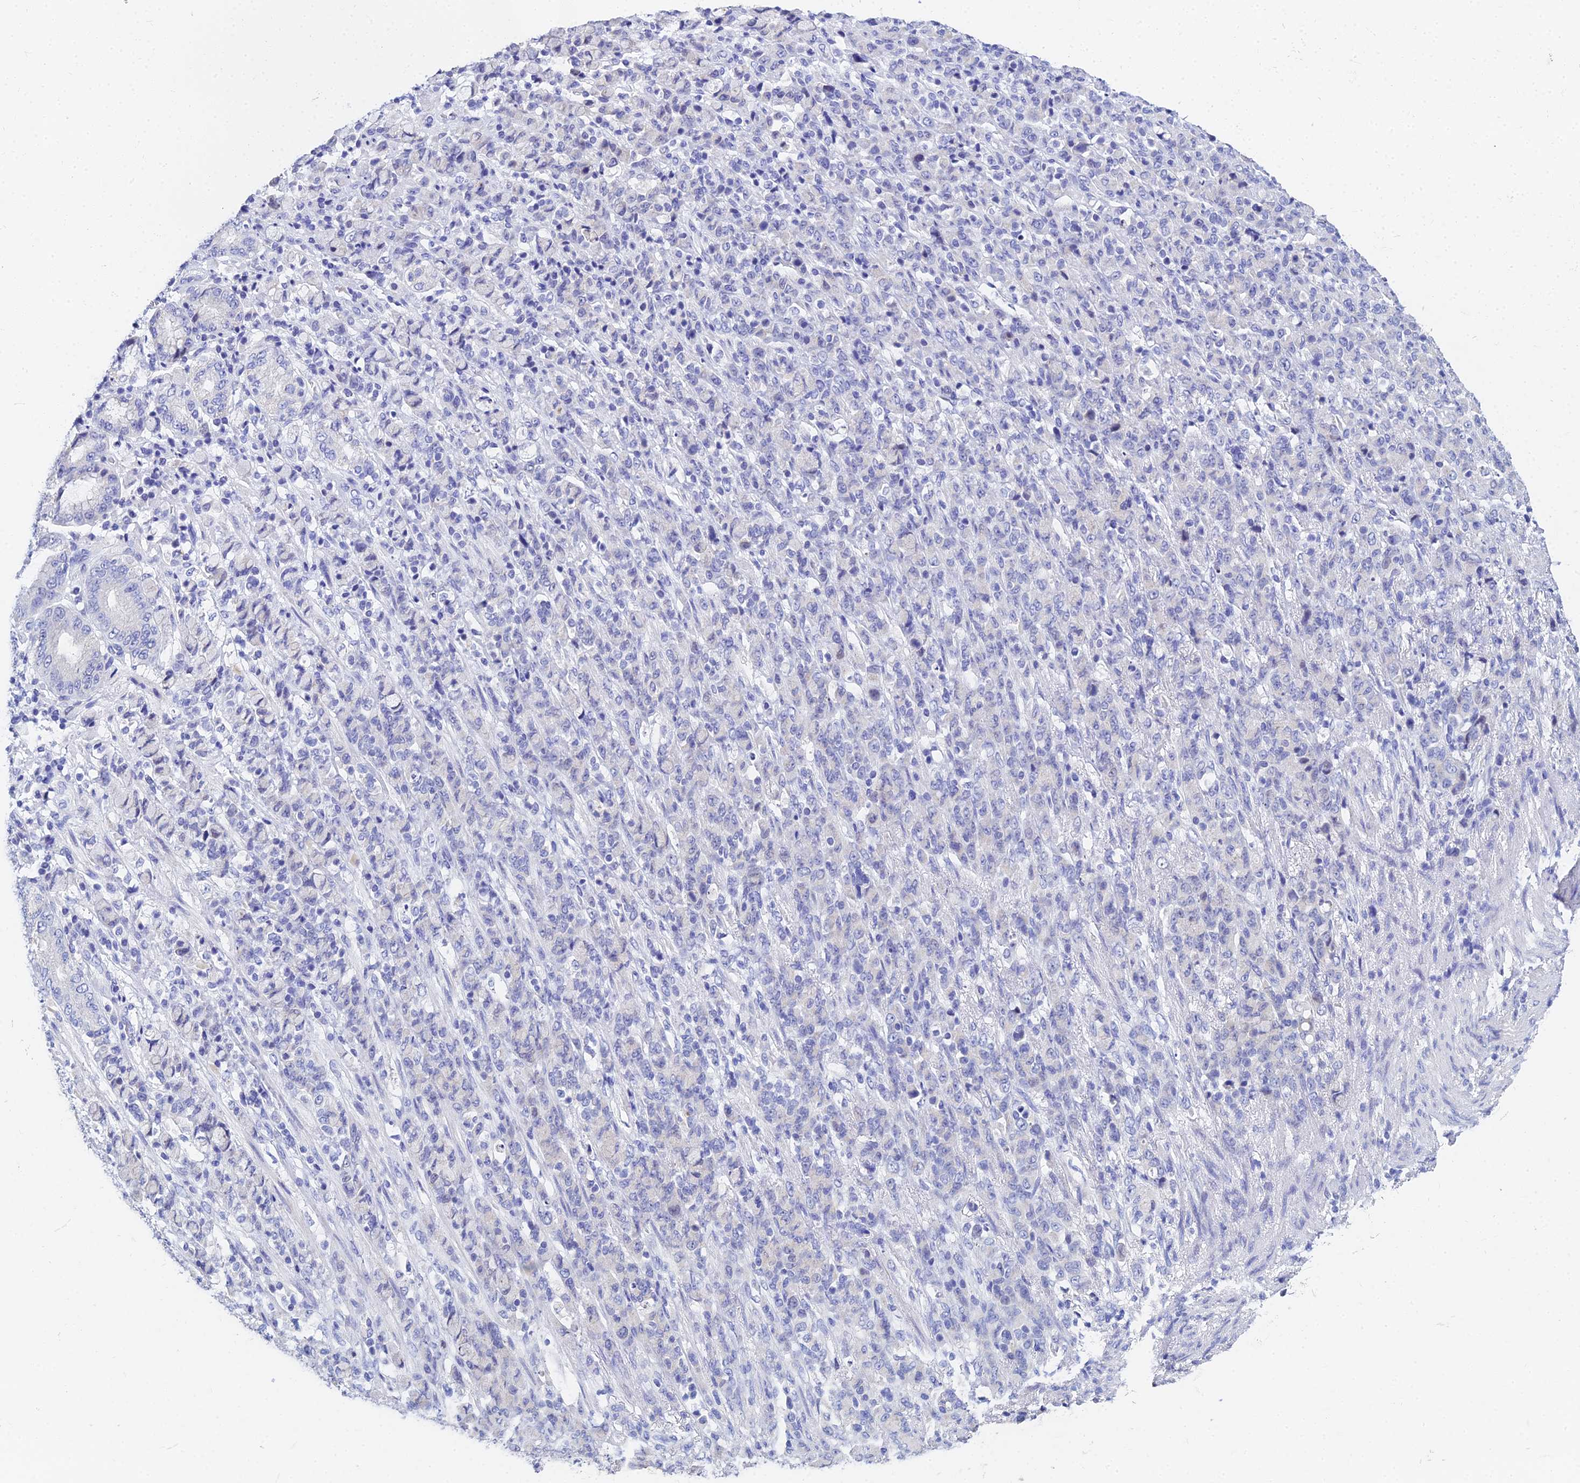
{"staining": {"intensity": "negative", "quantity": "none", "location": "none"}, "tissue": "stomach cancer", "cell_type": "Tumor cells", "image_type": "cancer", "snomed": [{"axis": "morphology", "description": "Normal tissue, NOS"}, {"axis": "morphology", "description": "Adenocarcinoma, NOS"}, {"axis": "topography", "description": "Stomach"}], "caption": "High magnification brightfield microscopy of stomach adenocarcinoma stained with DAB (brown) and counterstained with hematoxylin (blue): tumor cells show no significant staining.", "gene": "OCM", "patient": {"sex": "female", "age": 79}}